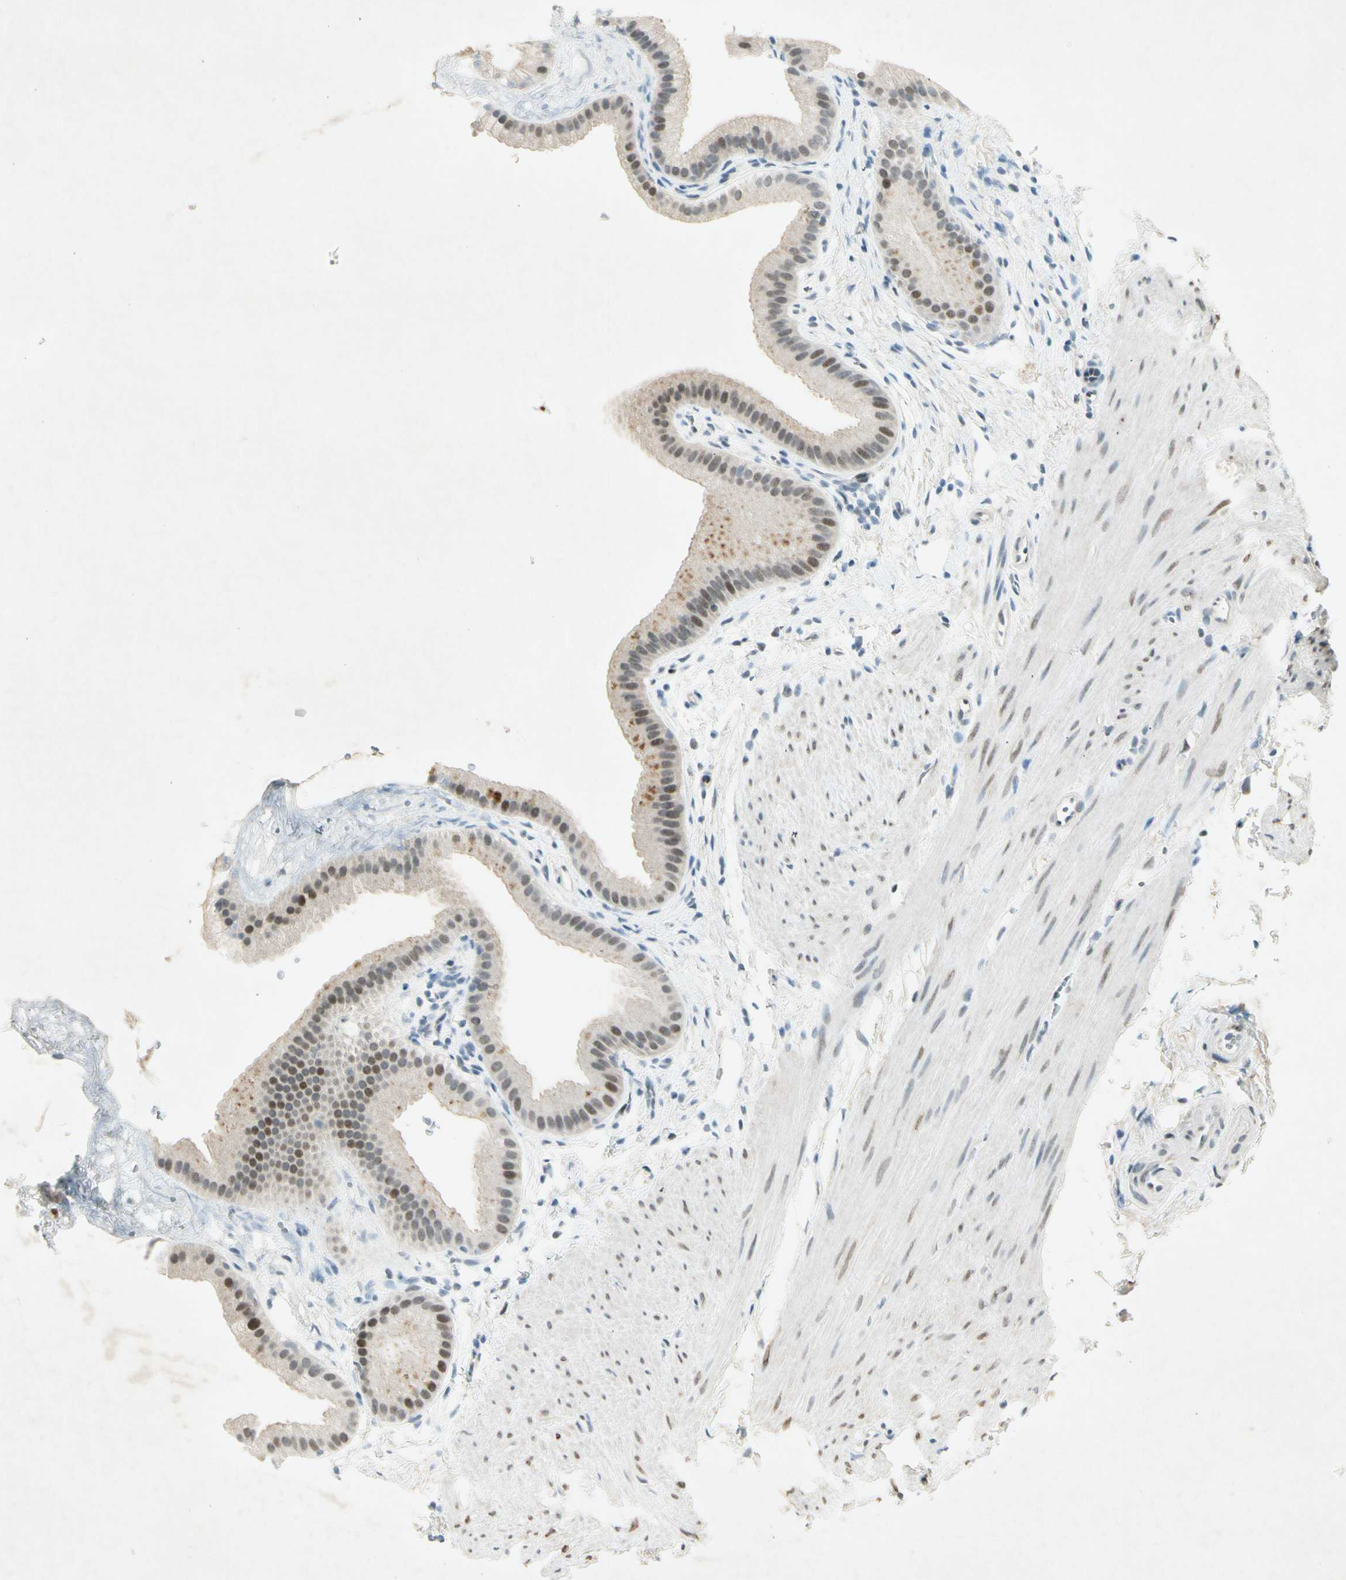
{"staining": {"intensity": "strong", "quantity": "25%-75%", "location": "nuclear"}, "tissue": "gallbladder", "cell_type": "Glandular cells", "image_type": "normal", "snomed": [{"axis": "morphology", "description": "Normal tissue, NOS"}, {"axis": "topography", "description": "Gallbladder"}], "caption": "Protein staining displays strong nuclear staining in approximately 25%-75% of glandular cells in unremarkable gallbladder. Nuclei are stained in blue.", "gene": "RNF43", "patient": {"sex": "female", "age": 64}}